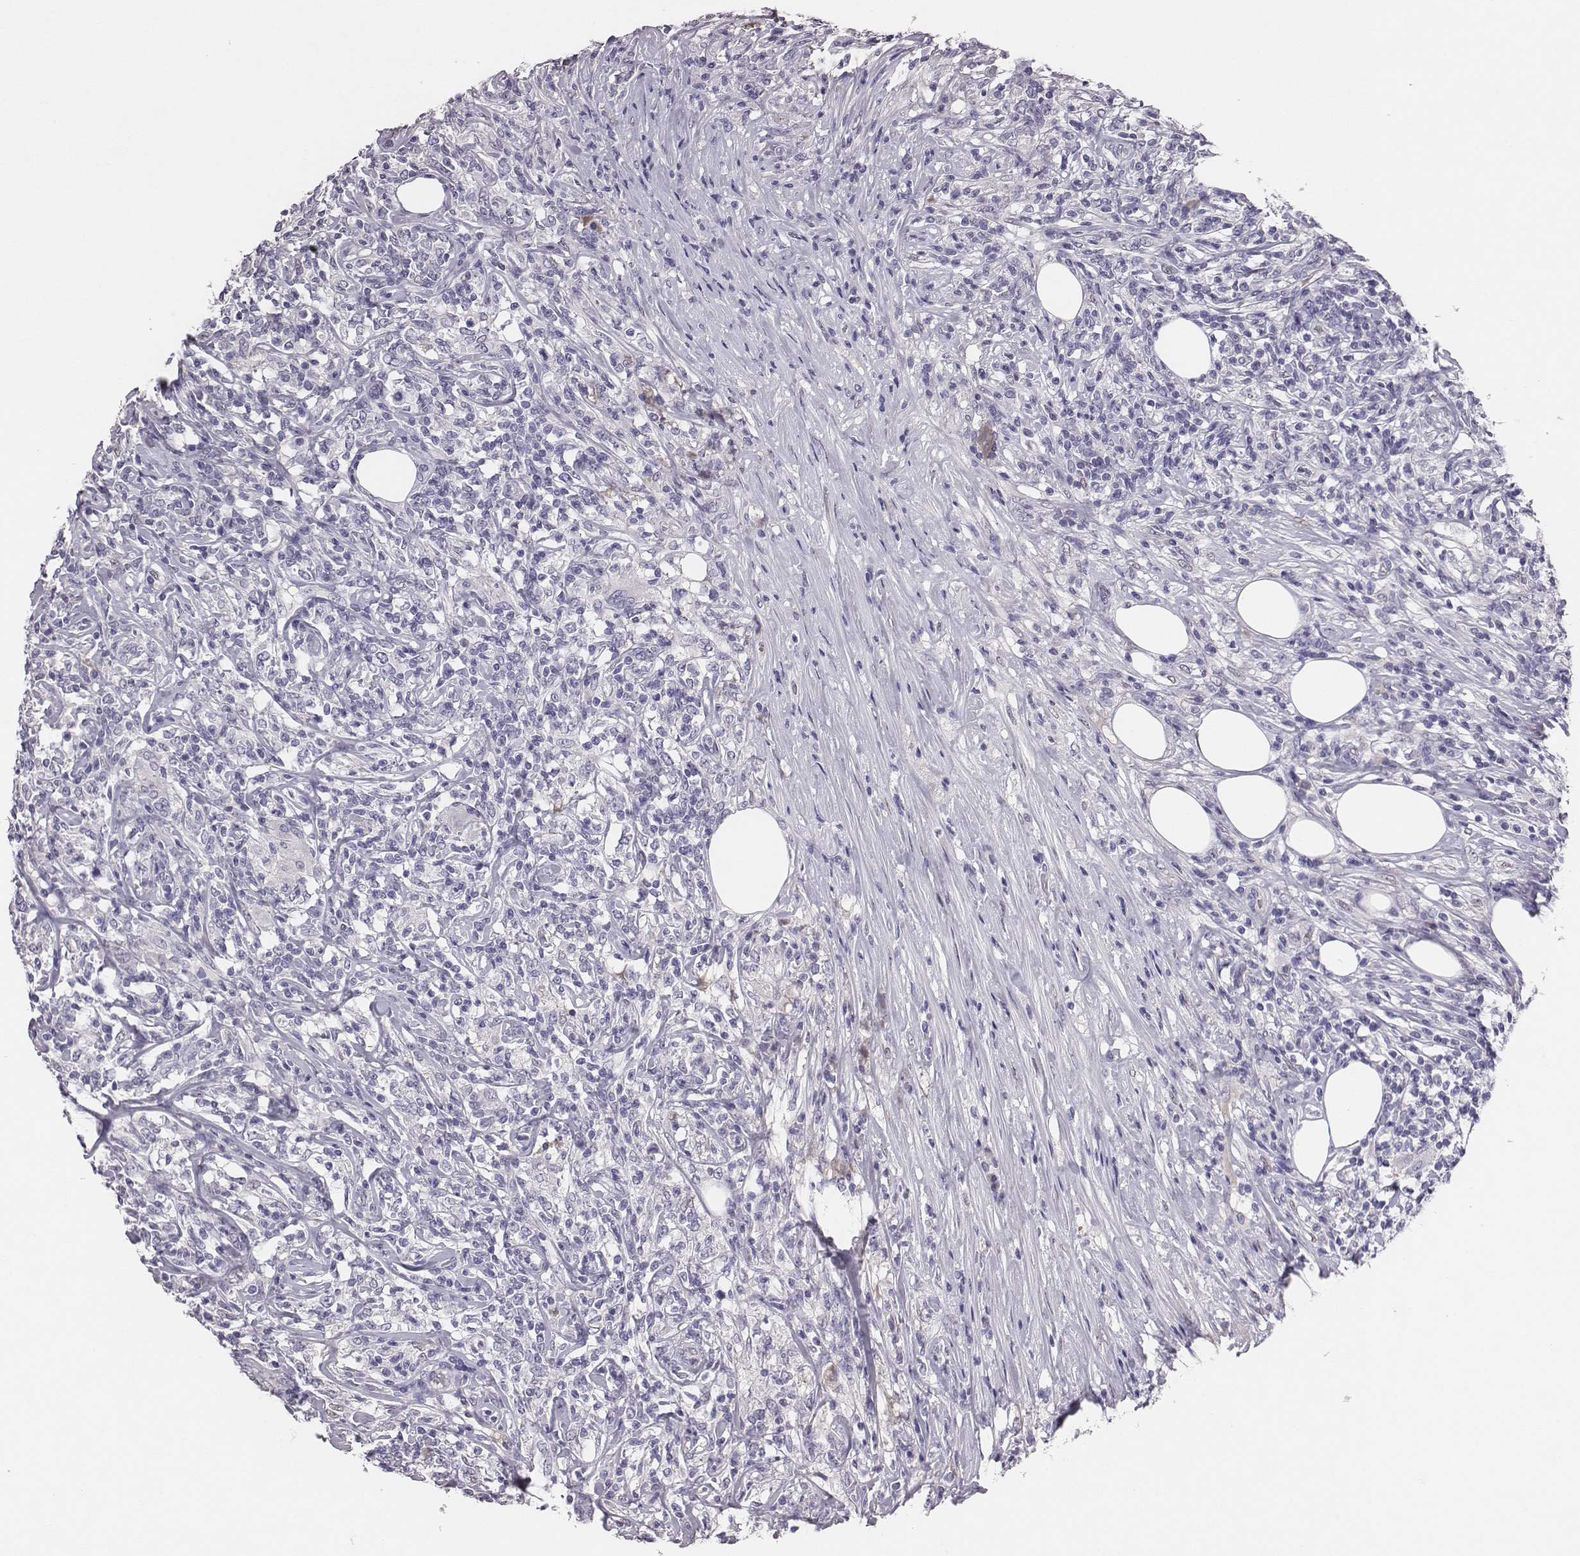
{"staining": {"intensity": "negative", "quantity": "none", "location": "none"}, "tissue": "lymphoma", "cell_type": "Tumor cells", "image_type": "cancer", "snomed": [{"axis": "morphology", "description": "Malignant lymphoma, non-Hodgkin's type, High grade"}, {"axis": "topography", "description": "Lymph node"}], "caption": "Protein analysis of lymphoma reveals no significant staining in tumor cells. (DAB (3,3'-diaminobenzidine) immunohistochemistry, high magnification).", "gene": "EN1", "patient": {"sex": "female", "age": 84}}